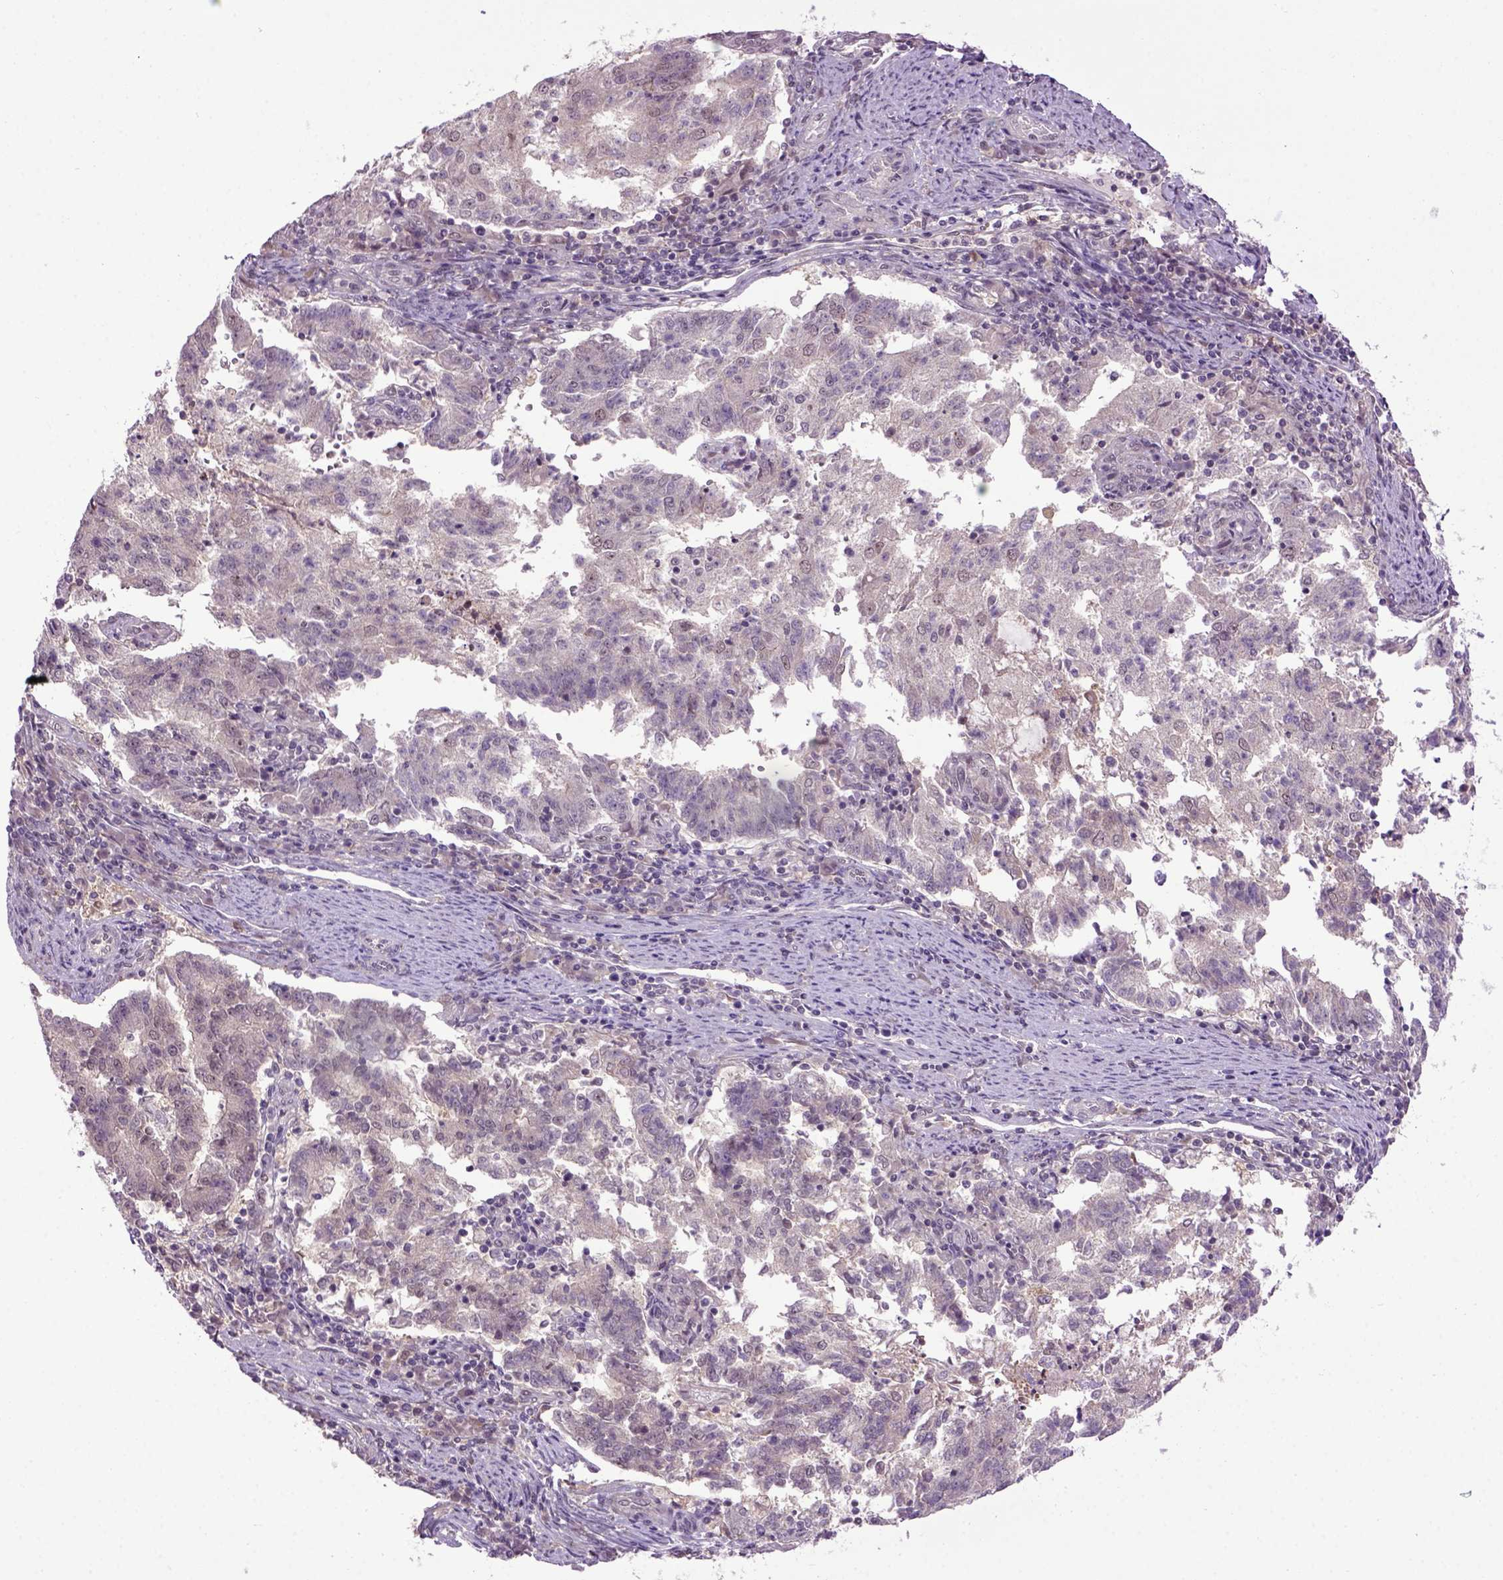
{"staining": {"intensity": "negative", "quantity": "none", "location": "none"}, "tissue": "endometrial cancer", "cell_type": "Tumor cells", "image_type": "cancer", "snomed": [{"axis": "morphology", "description": "Adenocarcinoma, NOS"}, {"axis": "topography", "description": "Endometrium"}], "caption": "A micrograph of endometrial cancer stained for a protein displays no brown staining in tumor cells.", "gene": "RAB43", "patient": {"sex": "female", "age": 82}}